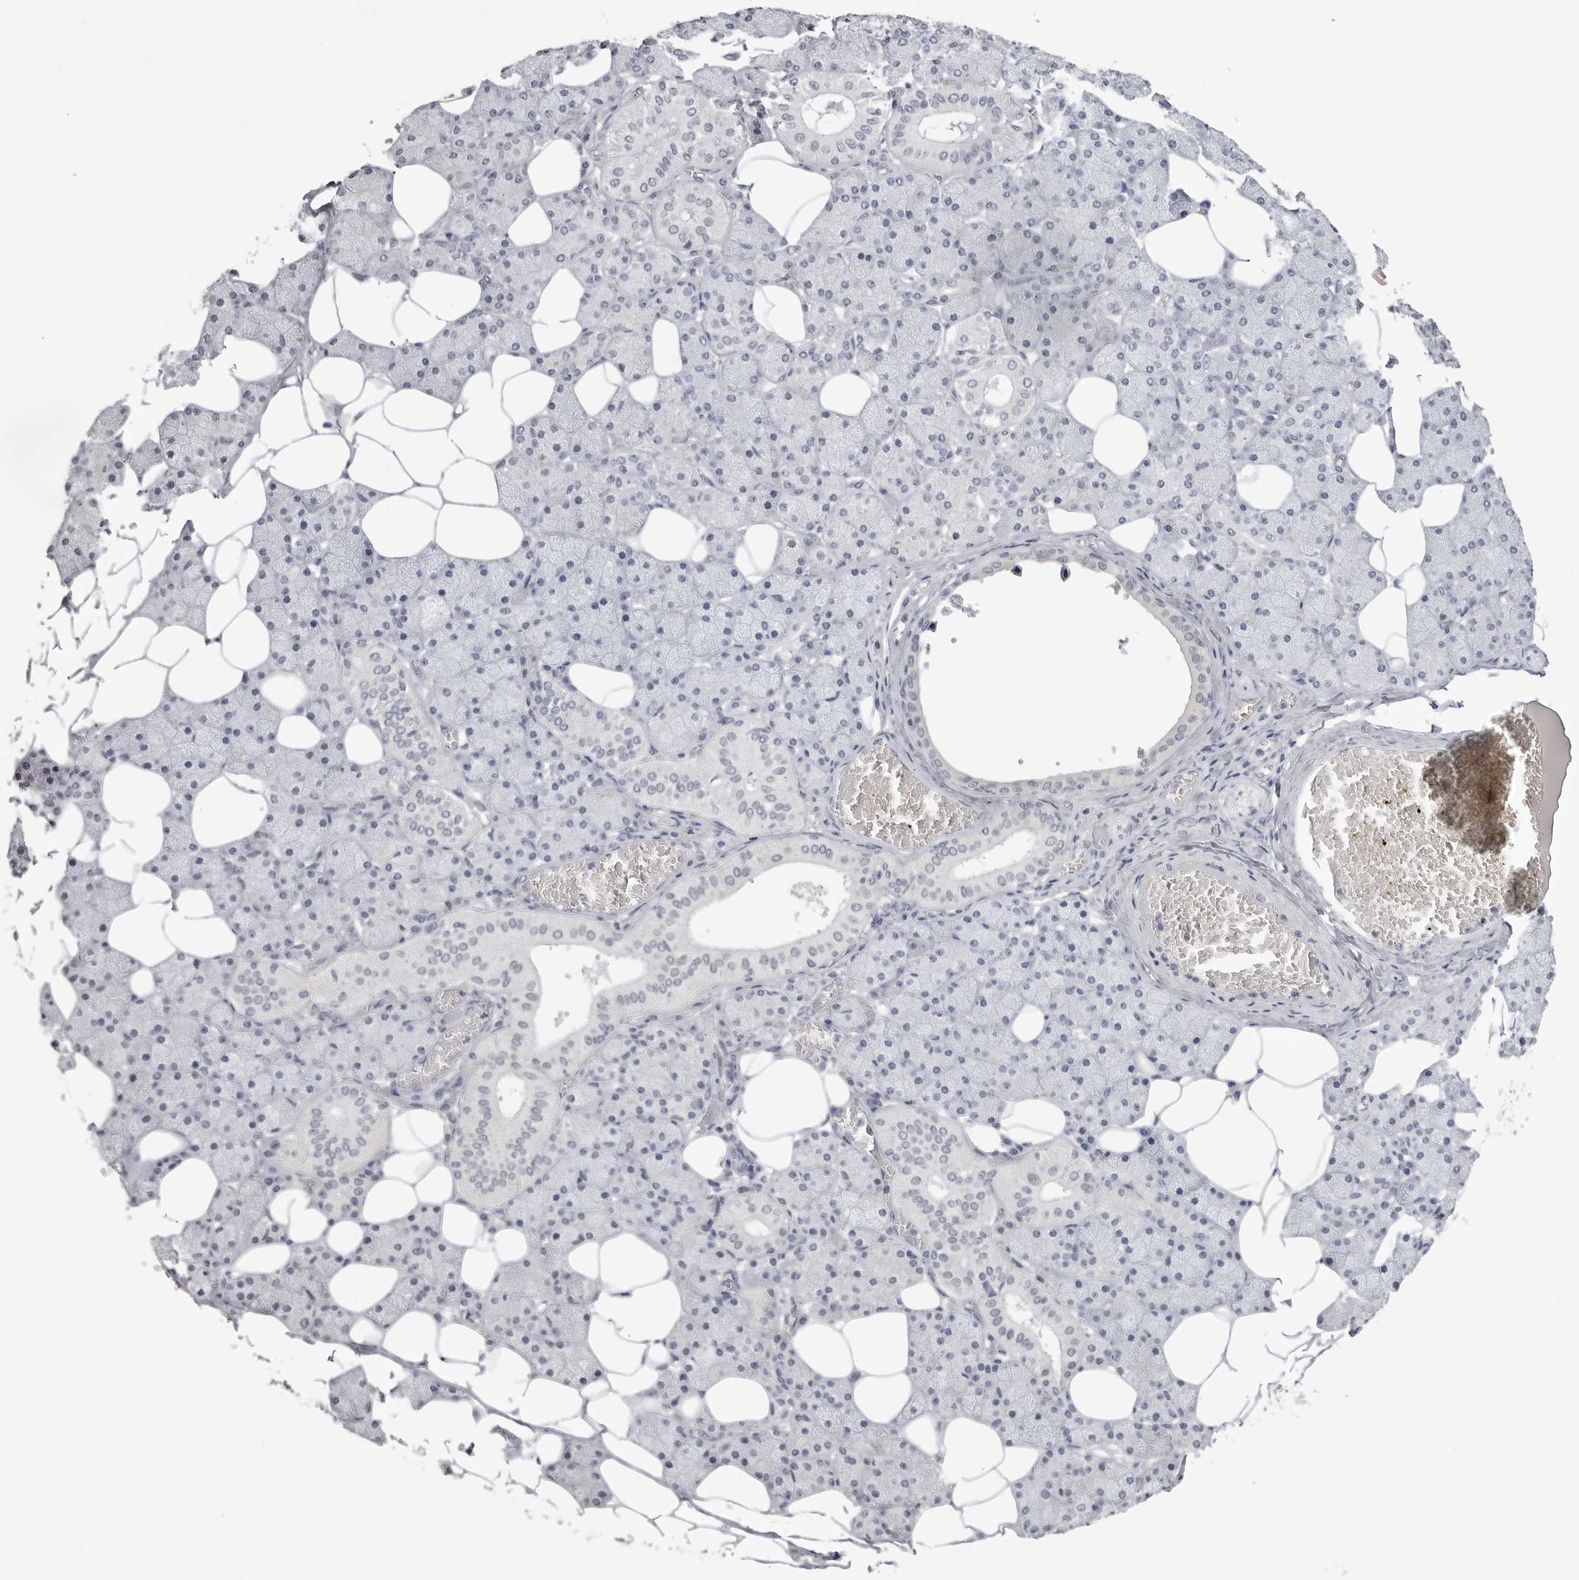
{"staining": {"intensity": "moderate", "quantity": "<25%", "location": "cytoplasmic/membranous"}, "tissue": "salivary gland", "cell_type": "Glandular cells", "image_type": "normal", "snomed": [{"axis": "morphology", "description": "Normal tissue, NOS"}, {"axis": "topography", "description": "Salivary gland"}], "caption": "DAB immunohistochemical staining of benign human salivary gland shows moderate cytoplasmic/membranous protein staining in about <25% of glandular cells.", "gene": "GPN2", "patient": {"sex": "female", "age": 33}}